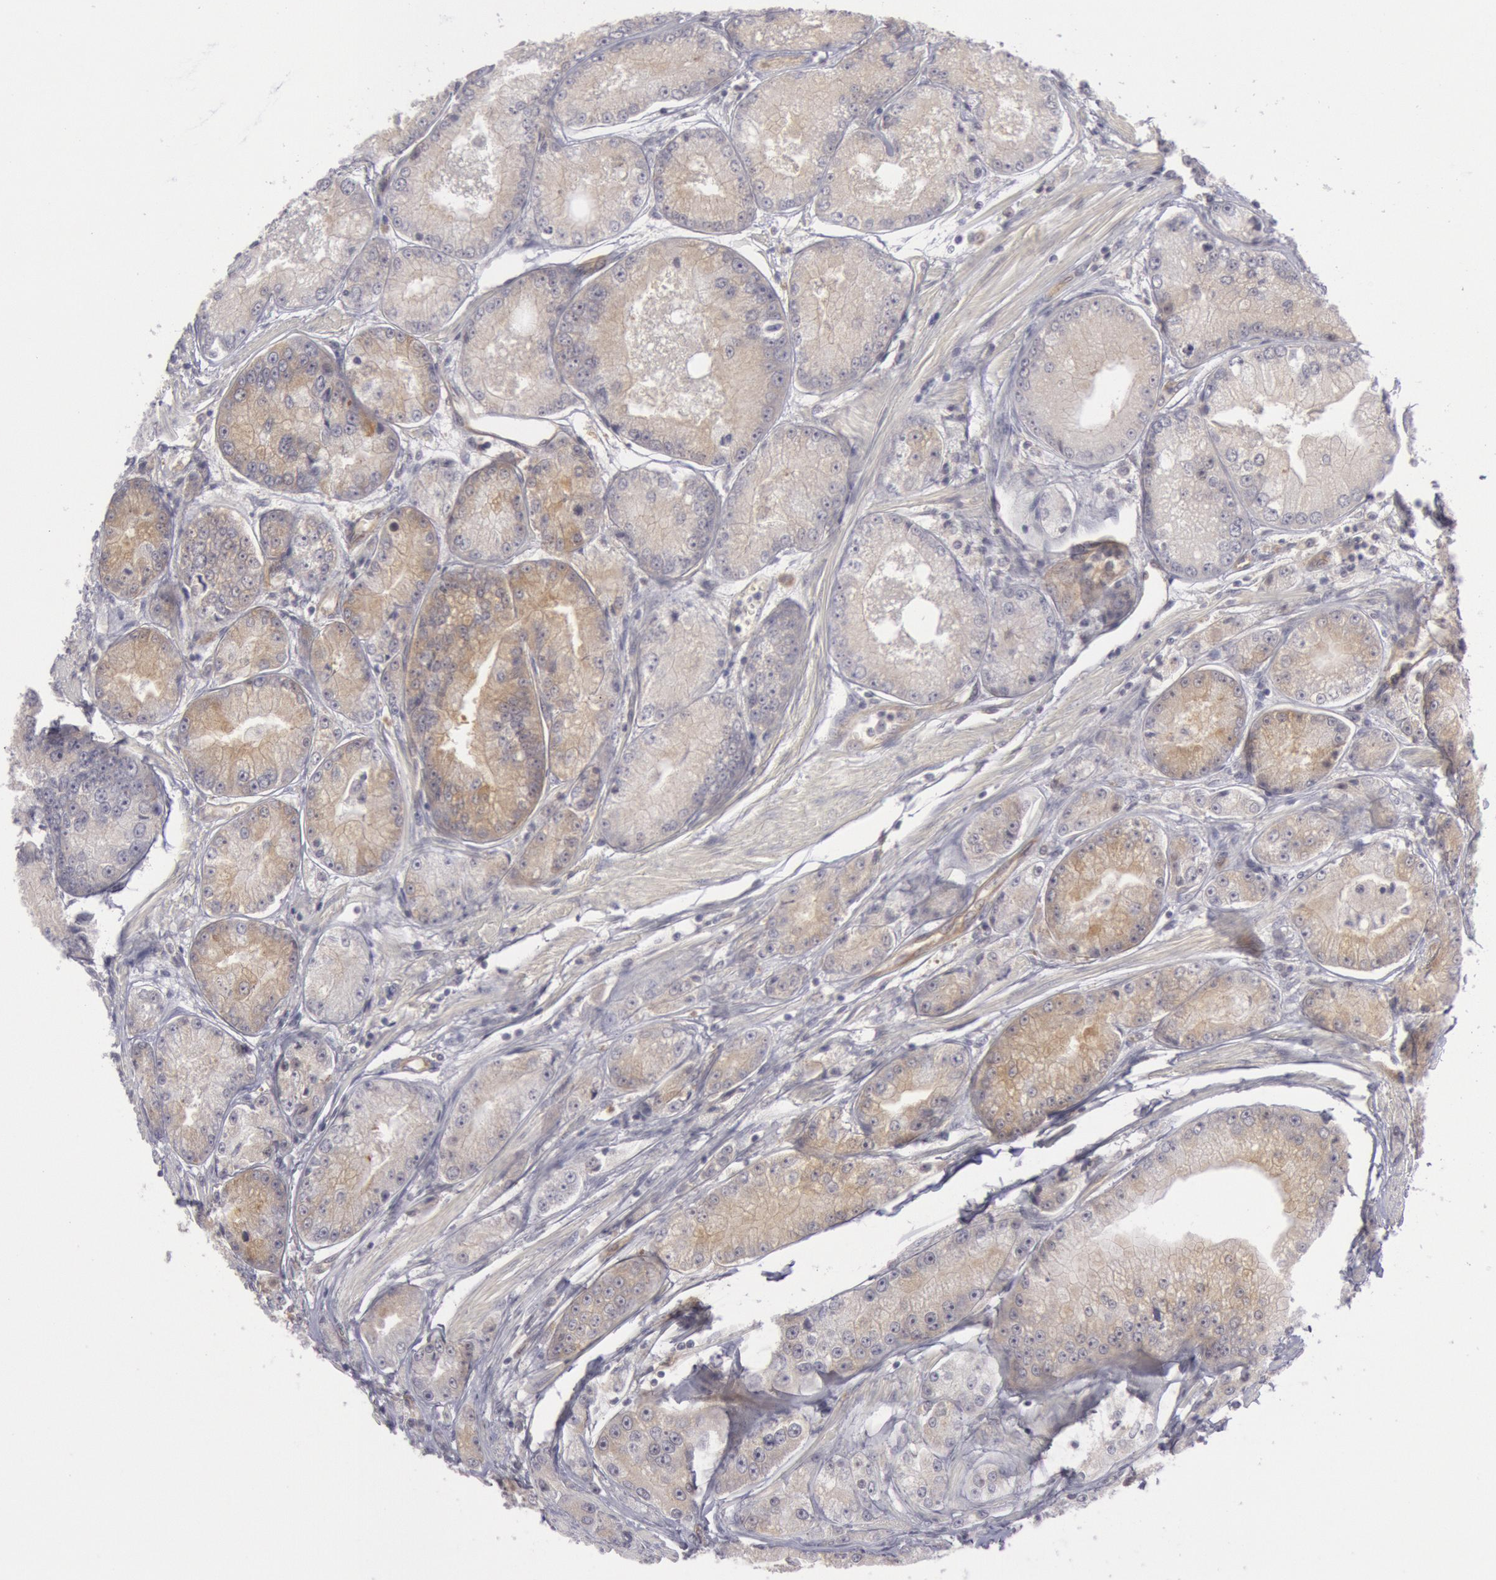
{"staining": {"intensity": "weak", "quantity": ">75%", "location": "cytoplasmic/membranous"}, "tissue": "prostate cancer", "cell_type": "Tumor cells", "image_type": "cancer", "snomed": [{"axis": "morphology", "description": "Adenocarcinoma, Medium grade"}, {"axis": "topography", "description": "Prostate"}], "caption": "Medium-grade adenocarcinoma (prostate) stained for a protein reveals weak cytoplasmic/membranous positivity in tumor cells. (brown staining indicates protein expression, while blue staining denotes nuclei).", "gene": "IKBKB", "patient": {"sex": "male", "age": 72}}